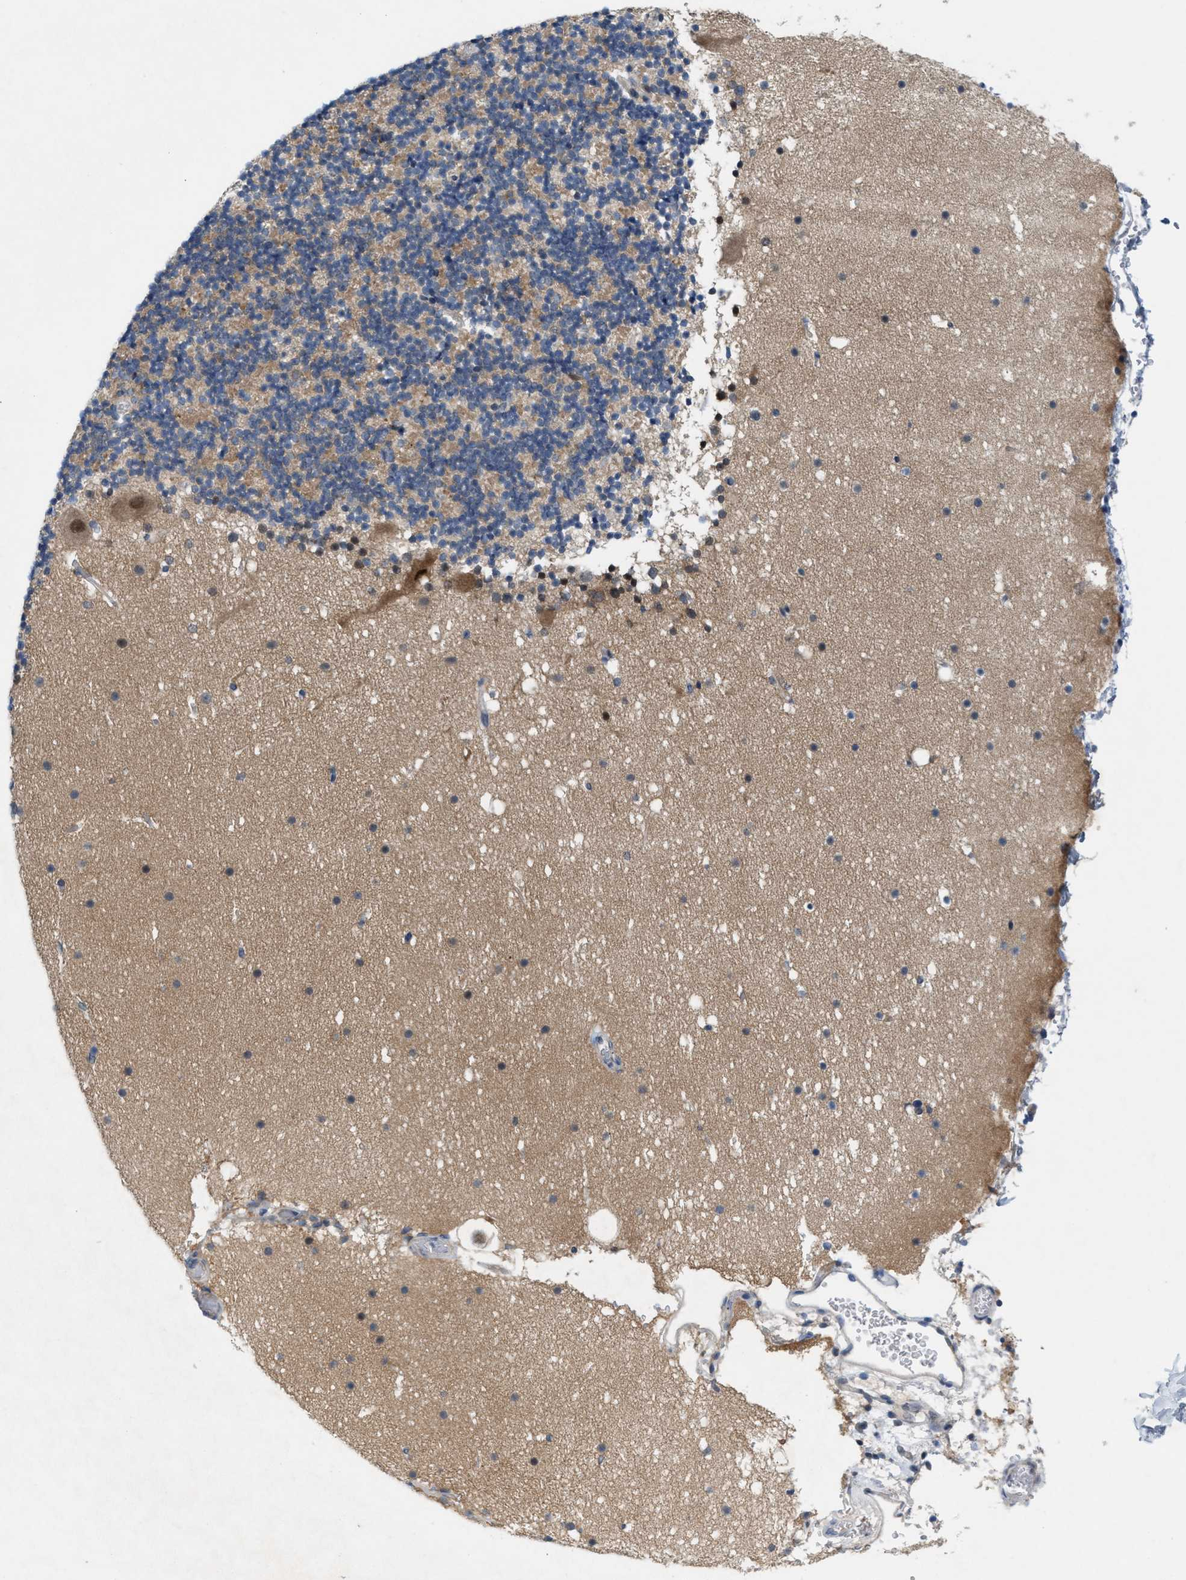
{"staining": {"intensity": "weak", "quantity": "<25%", "location": "cytoplasmic/membranous"}, "tissue": "cerebellum", "cell_type": "Cells in granular layer", "image_type": "normal", "snomed": [{"axis": "morphology", "description": "Normal tissue, NOS"}, {"axis": "topography", "description": "Cerebellum"}], "caption": "Immunohistochemical staining of normal cerebellum exhibits no significant positivity in cells in granular layer. (DAB IHC visualized using brightfield microscopy, high magnification).", "gene": "WIPI2", "patient": {"sex": "male", "age": 57}}